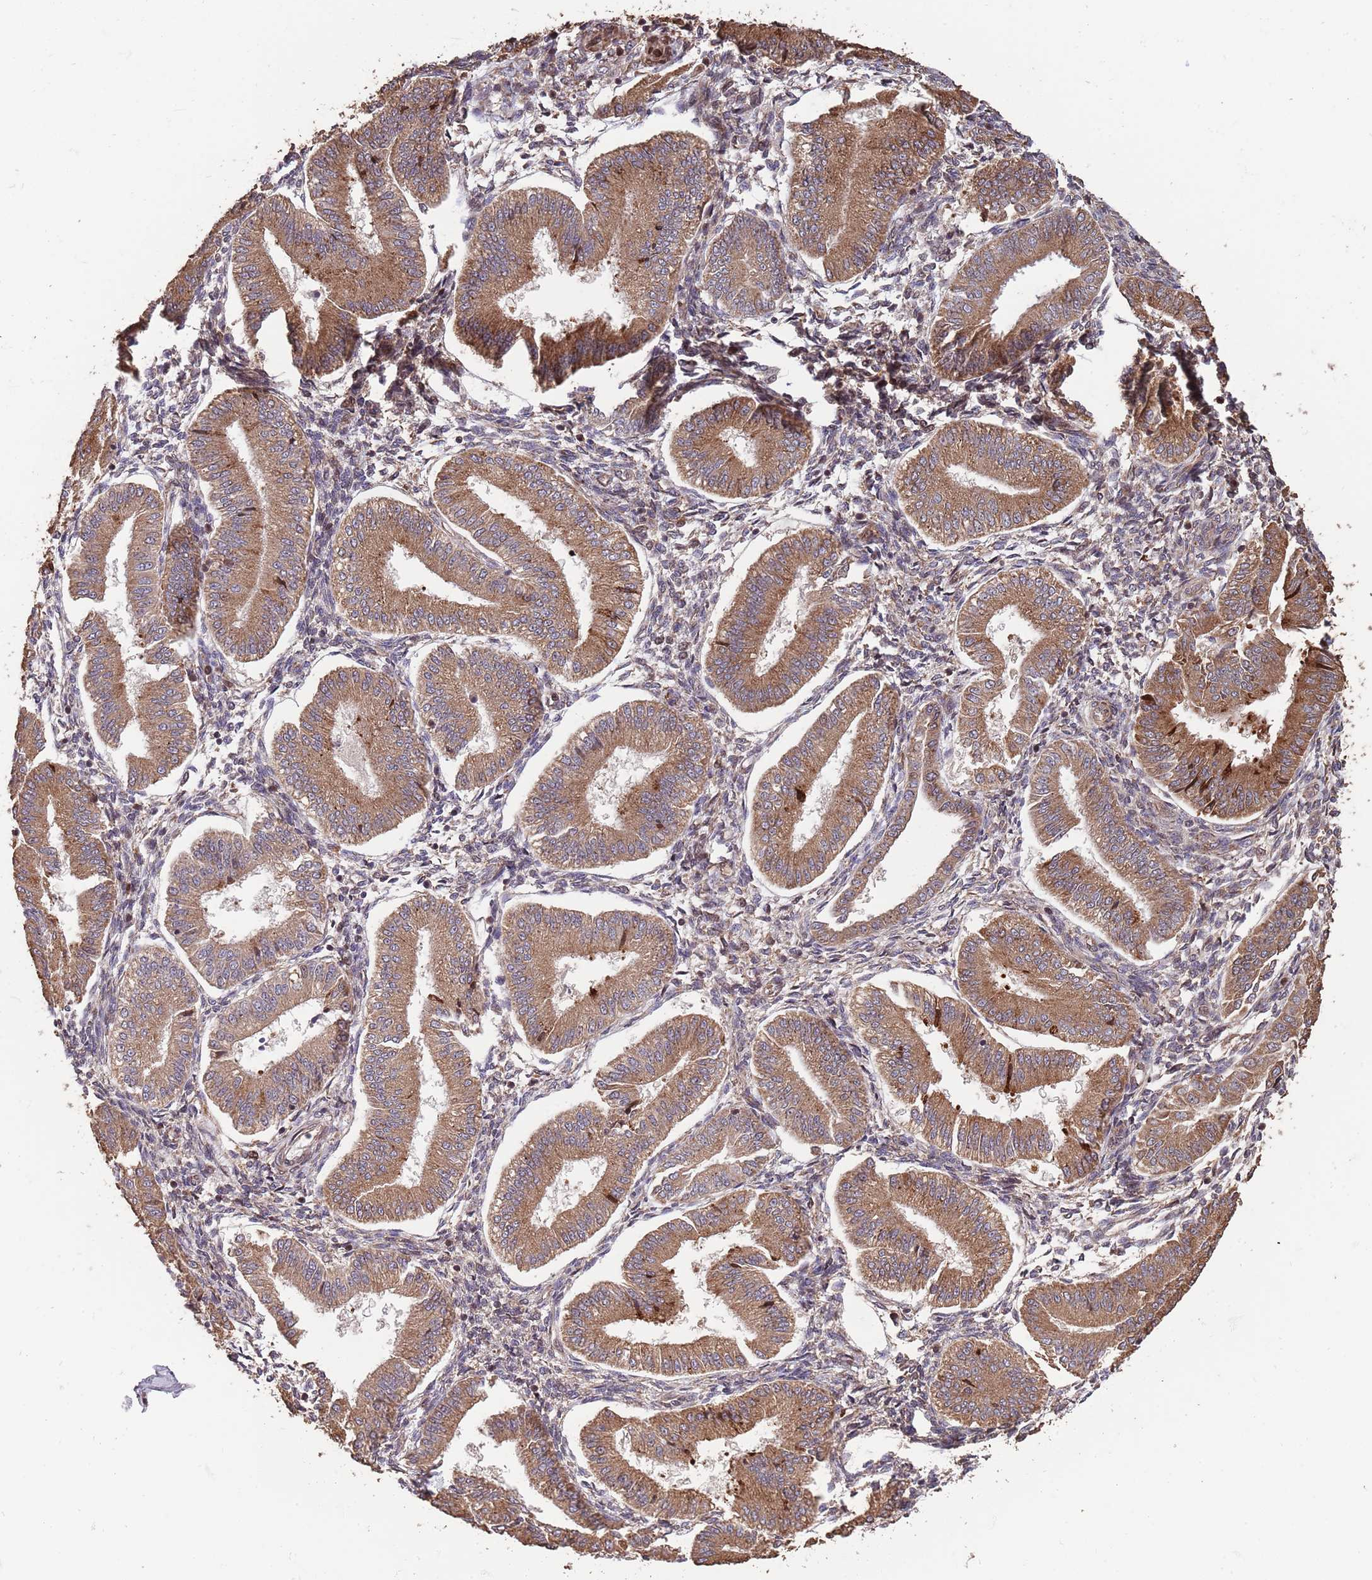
{"staining": {"intensity": "moderate", "quantity": ">75%", "location": "cytoplasmic/membranous"}, "tissue": "endometrium", "cell_type": "Cells in endometrial stroma", "image_type": "normal", "snomed": [{"axis": "morphology", "description": "Normal tissue, NOS"}, {"axis": "topography", "description": "Endometrium"}], "caption": "IHC histopathology image of normal endometrium: endometrium stained using immunohistochemistry exhibits medium levels of moderate protein expression localized specifically in the cytoplasmic/membranous of cells in endometrial stroma, appearing as a cytoplasmic/membranous brown color.", "gene": "ZNF428", "patient": {"sex": "female", "age": 39}}